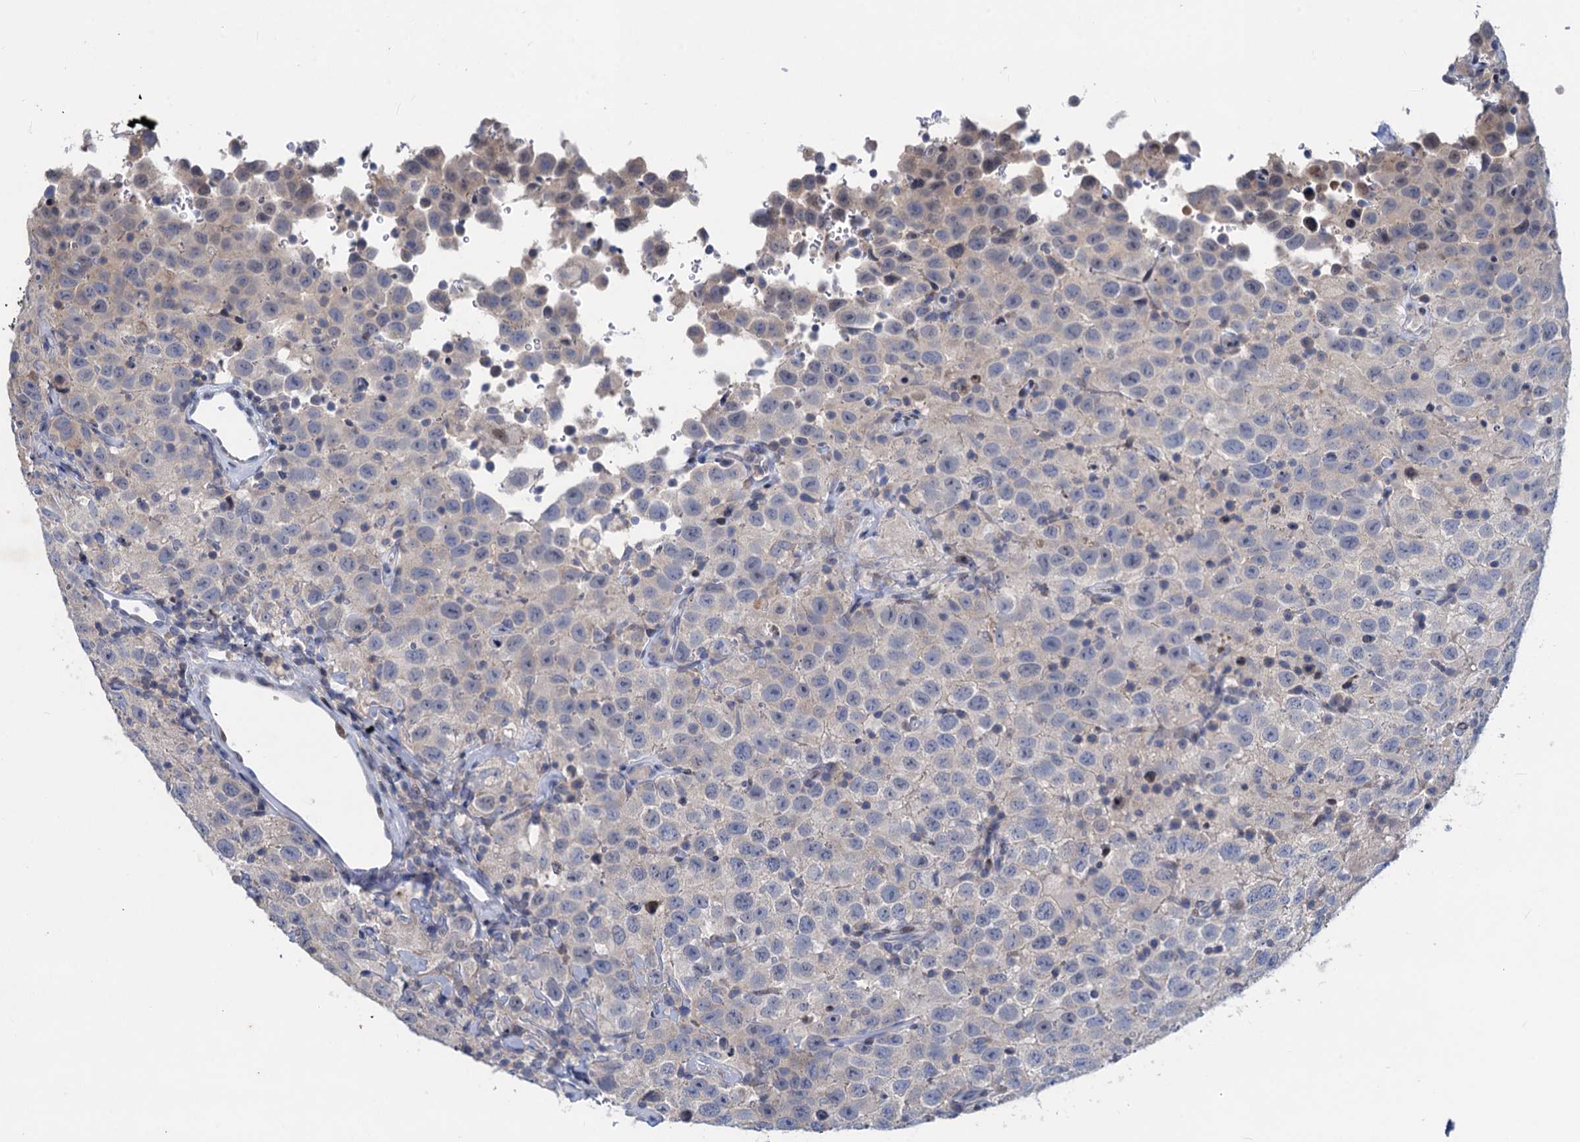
{"staining": {"intensity": "negative", "quantity": "none", "location": "none"}, "tissue": "testis cancer", "cell_type": "Tumor cells", "image_type": "cancer", "snomed": [{"axis": "morphology", "description": "Seminoma, NOS"}, {"axis": "topography", "description": "Testis"}], "caption": "A micrograph of human testis cancer is negative for staining in tumor cells.", "gene": "ESYT3", "patient": {"sex": "male", "age": 41}}